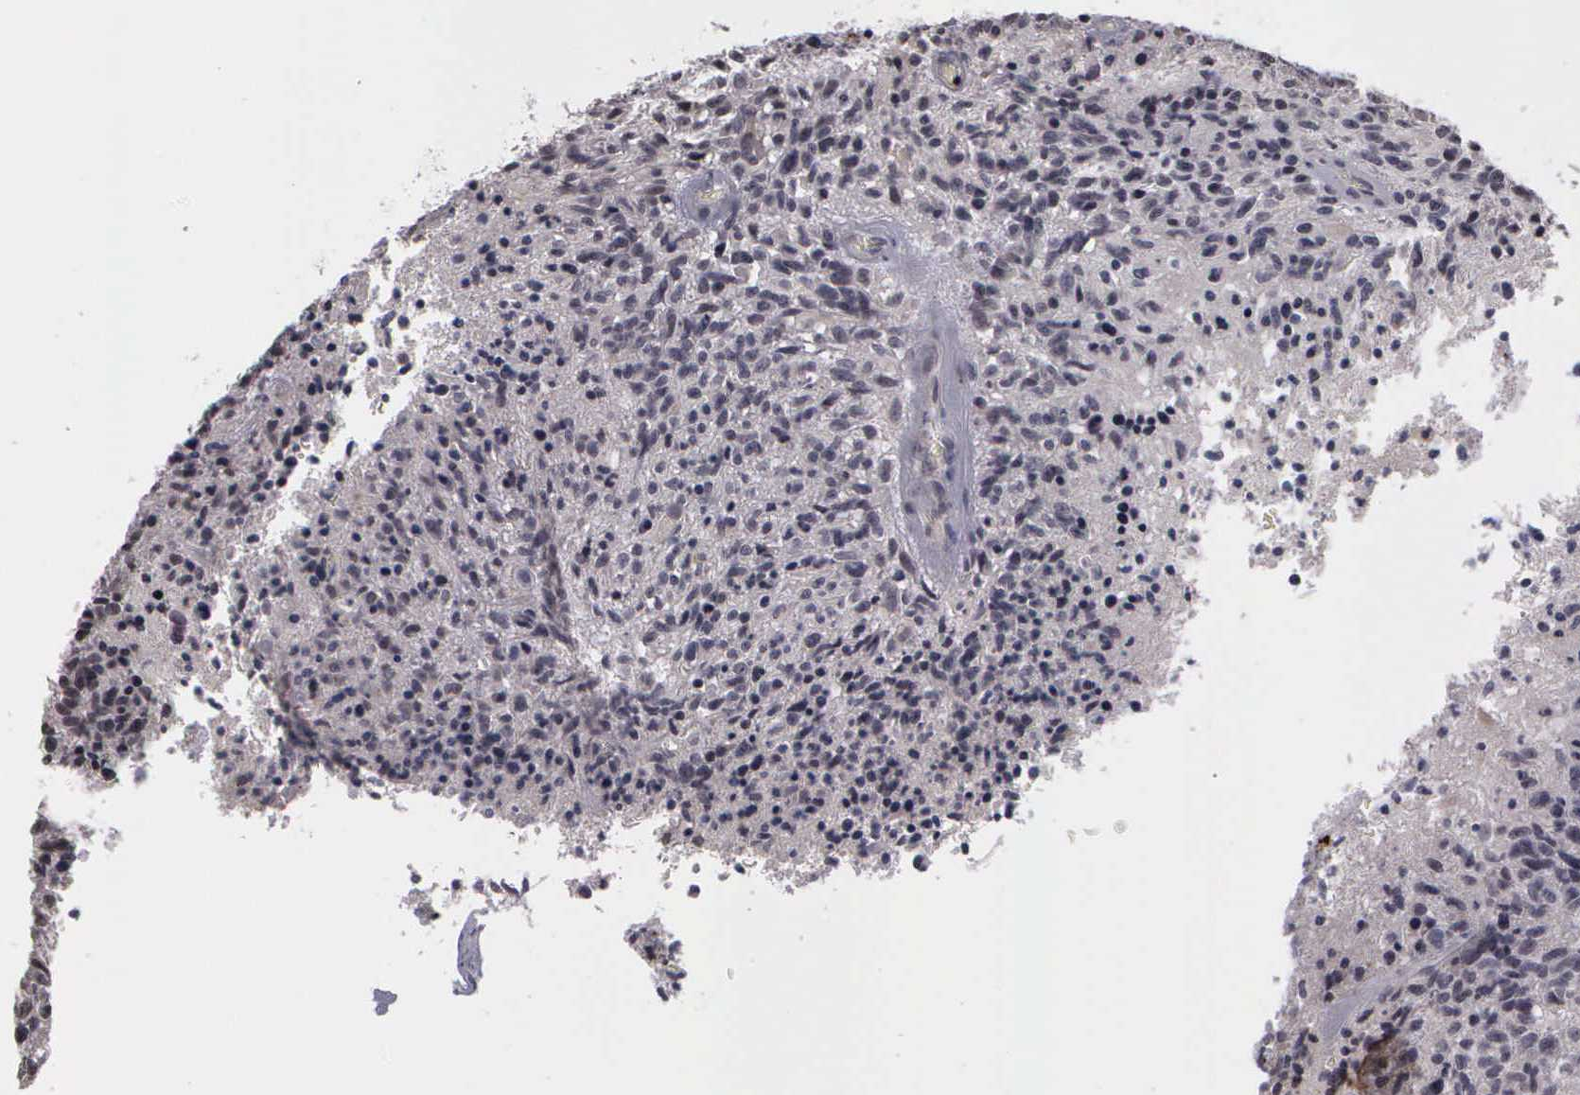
{"staining": {"intensity": "weak", "quantity": "<25%", "location": "nuclear"}, "tissue": "glioma", "cell_type": "Tumor cells", "image_type": "cancer", "snomed": [{"axis": "morphology", "description": "Glioma, malignant, High grade"}, {"axis": "topography", "description": "Brain"}], "caption": "Glioma was stained to show a protein in brown. There is no significant expression in tumor cells. (Stains: DAB (3,3'-diaminobenzidine) immunohistochemistry (IHC) with hematoxylin counter stain, Microscopy: brightfield microscopy at high magnification).", "gene": "MMP9", "patient": {"sex": "male", "age": 36}}